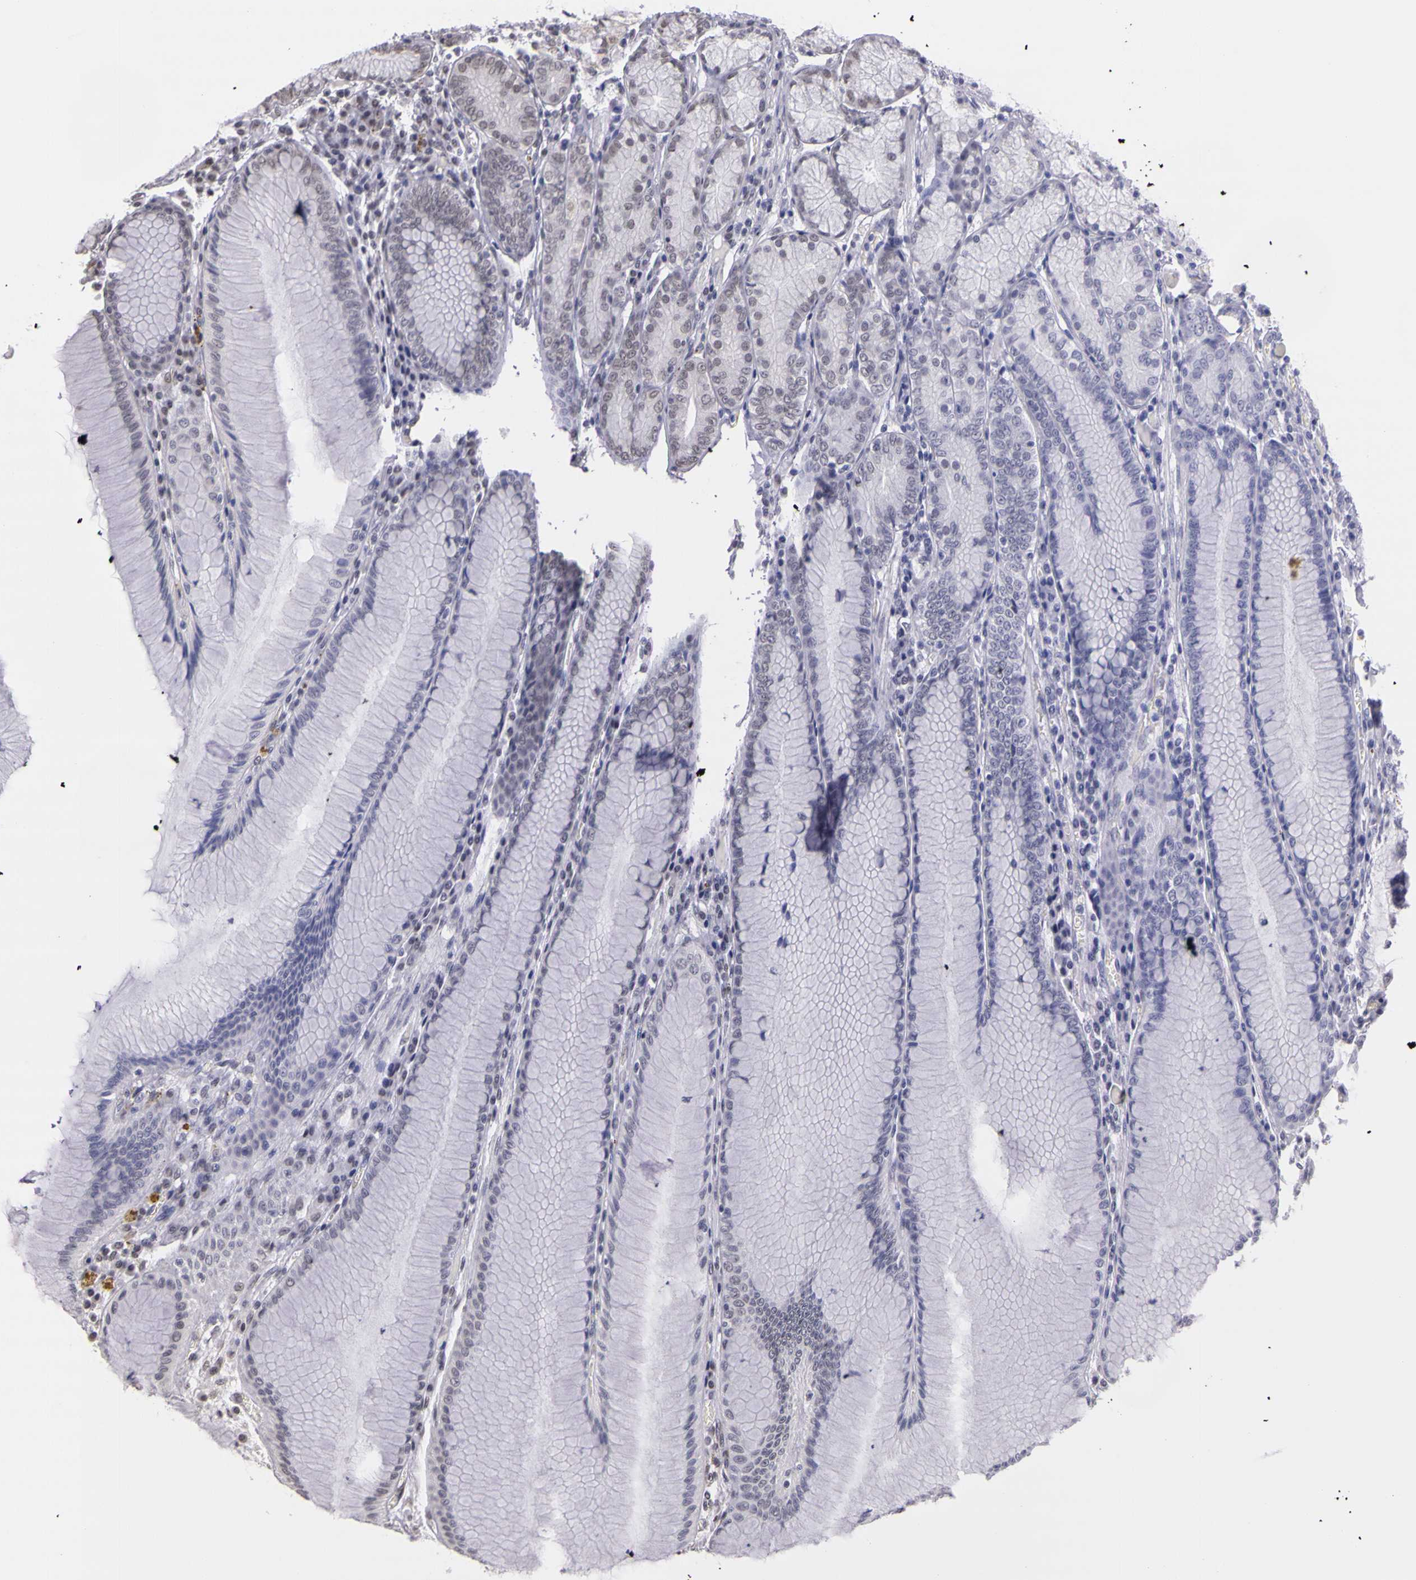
{"staining": {"intensity": "weak", "quantity": "25%-75%", "location": "nuclear"}, "tissue": "stomach", "cell_type": "Glandular cells", "image_type": "normal", "snomed": [{"axis": "morphology", "description": "Normal tissue, NOS"}, {"axis": "topography", "description": "Stomach, lower"}], "caption": "This is a histology image of immunohistochemistry (IHC) staining of unremarkable stomach, which shows weak staining in the nuclear of glandular cells.", "gene": "WDR13", "patient": {"sex": "female", "age": 93}}